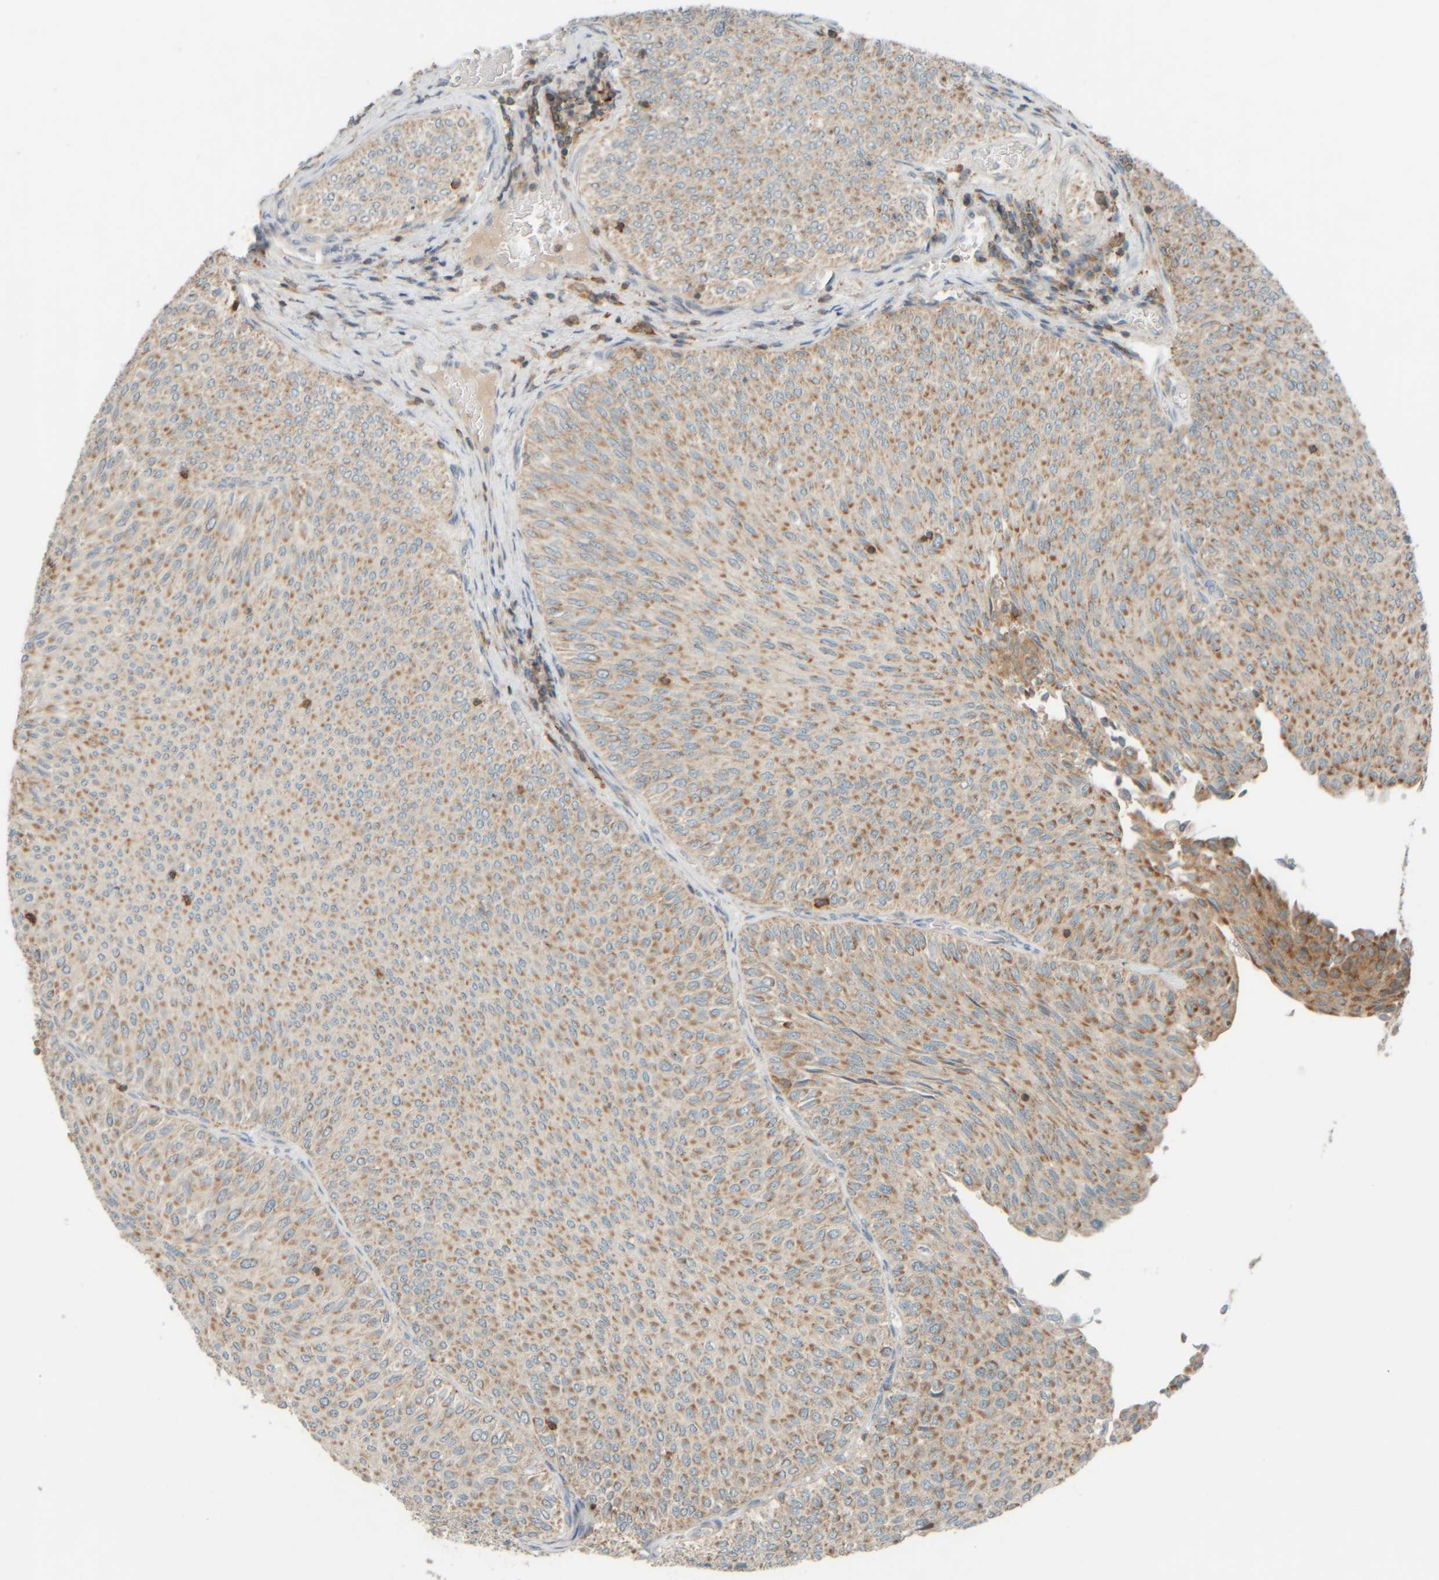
{"staining": {"intensity": "moderate", "quantity": ">75%", "location": "cytoplasmic/membranous"}, "tissue": "urothelial cancer", "cell_type": "Tumor cells", "image_type": "cancer", "snomed": [{"axis": "morphology", "description": "Urothelial carcinoma, Low grade"}, {"axis": "topography", "description": "Urinary bladder"}], "caption": "Immunohistochemical staining of human urothelial cancer reveals moderate cytoplasmic/membranous protein staining in about >75% of tumor cells.", "gene": "SPAG5", "patient": {"sex": "male", "age": 78}}